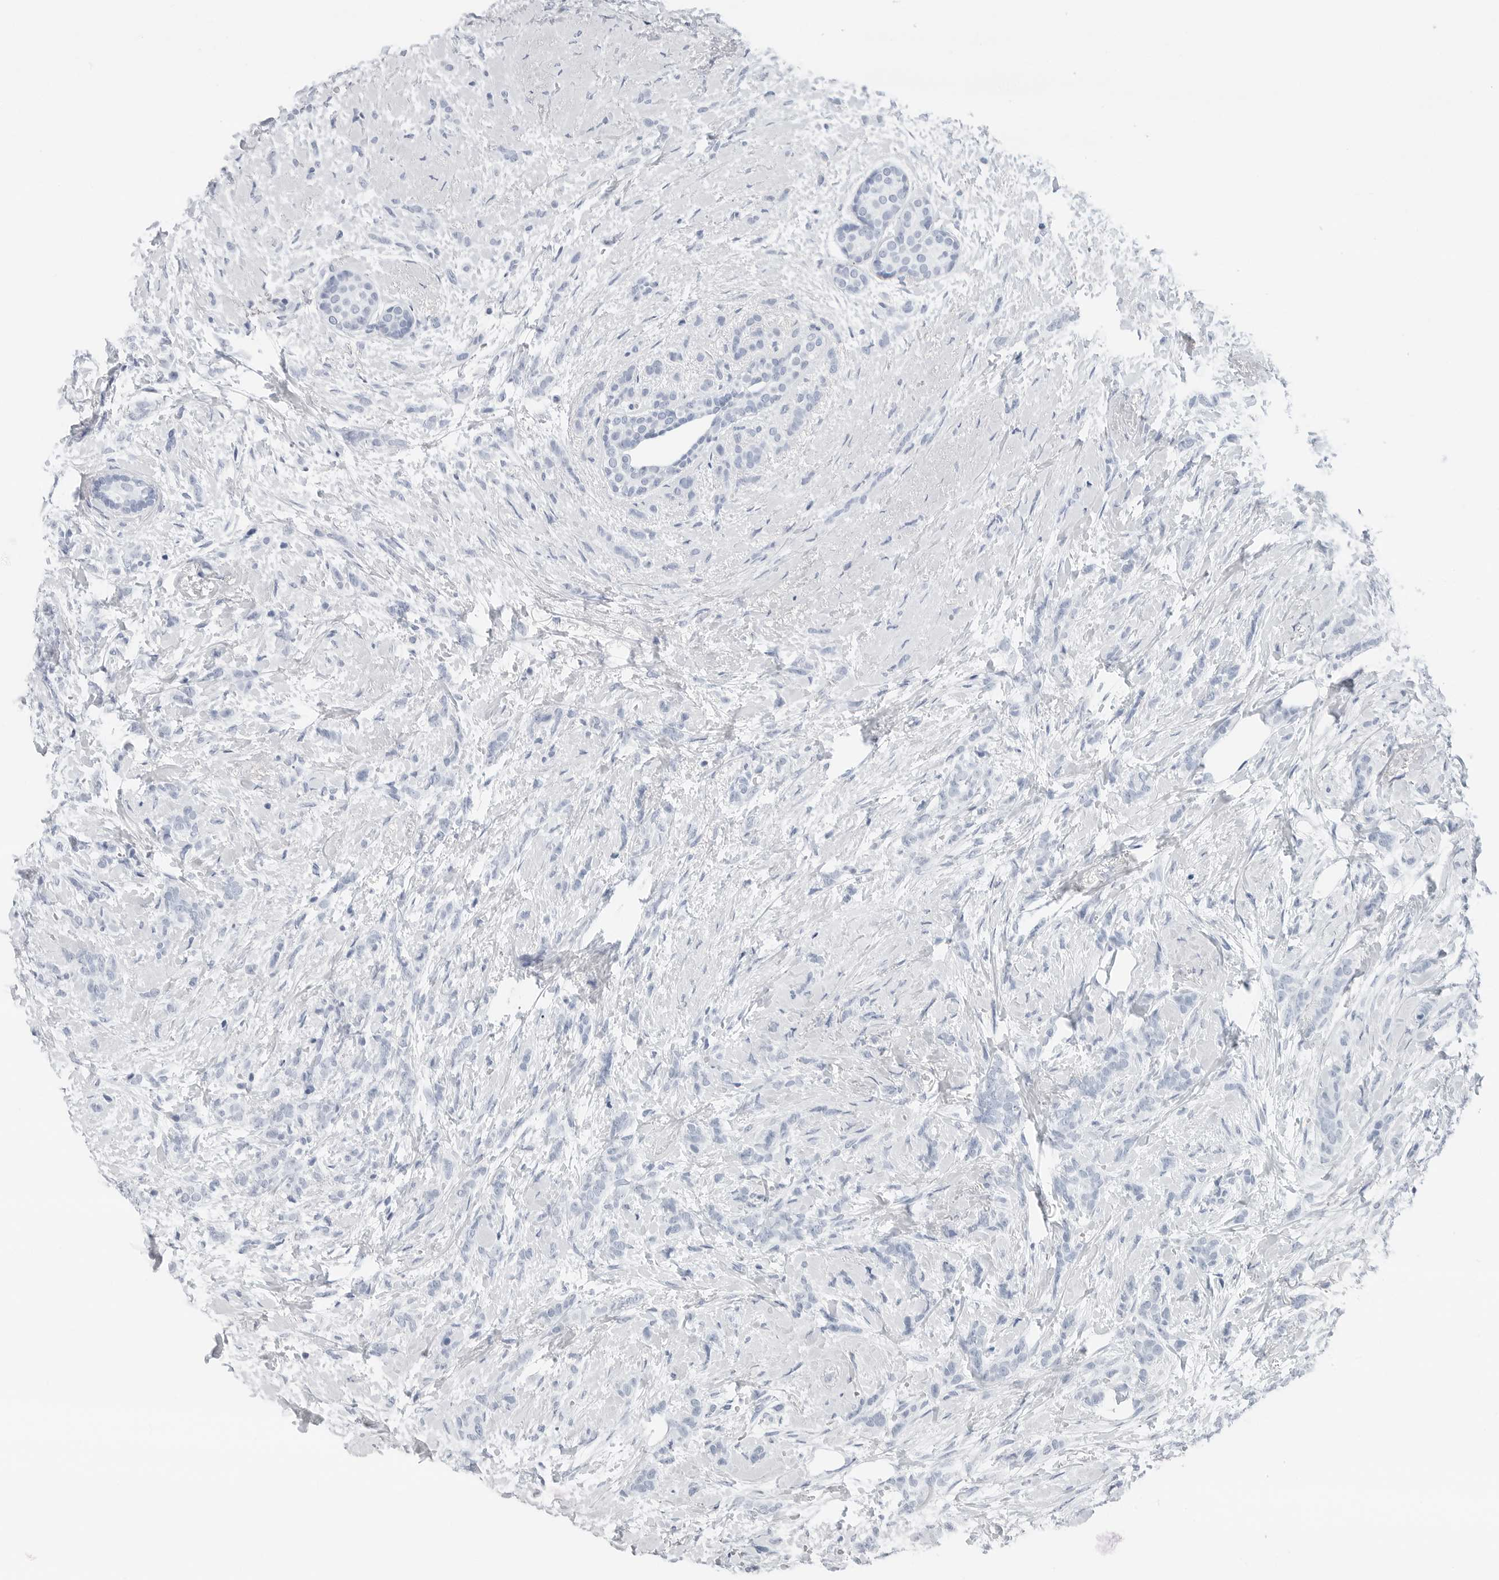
{"staining": {"intensity": "negative", "quantity": "none", "location": "none"}, "tissue": "breast cancer", "cell_type": "Tumor cells", "image_type": "cancer", "snomed": [{"axis": "morphology", "description": "Lobular carcinoma, in situ"}, {"axis": "morphology", "description": "Lobular carcinoma"}, {"axis": "topography", "description": "Breast"}], "caption": "High power microscopy histopathology image of an IHC micrograph of lobular carcinoma (breast), revealing no significant expression in tumor cells.", "gene": "SLPI", "patient": {"sex": "female", "age": 41}}